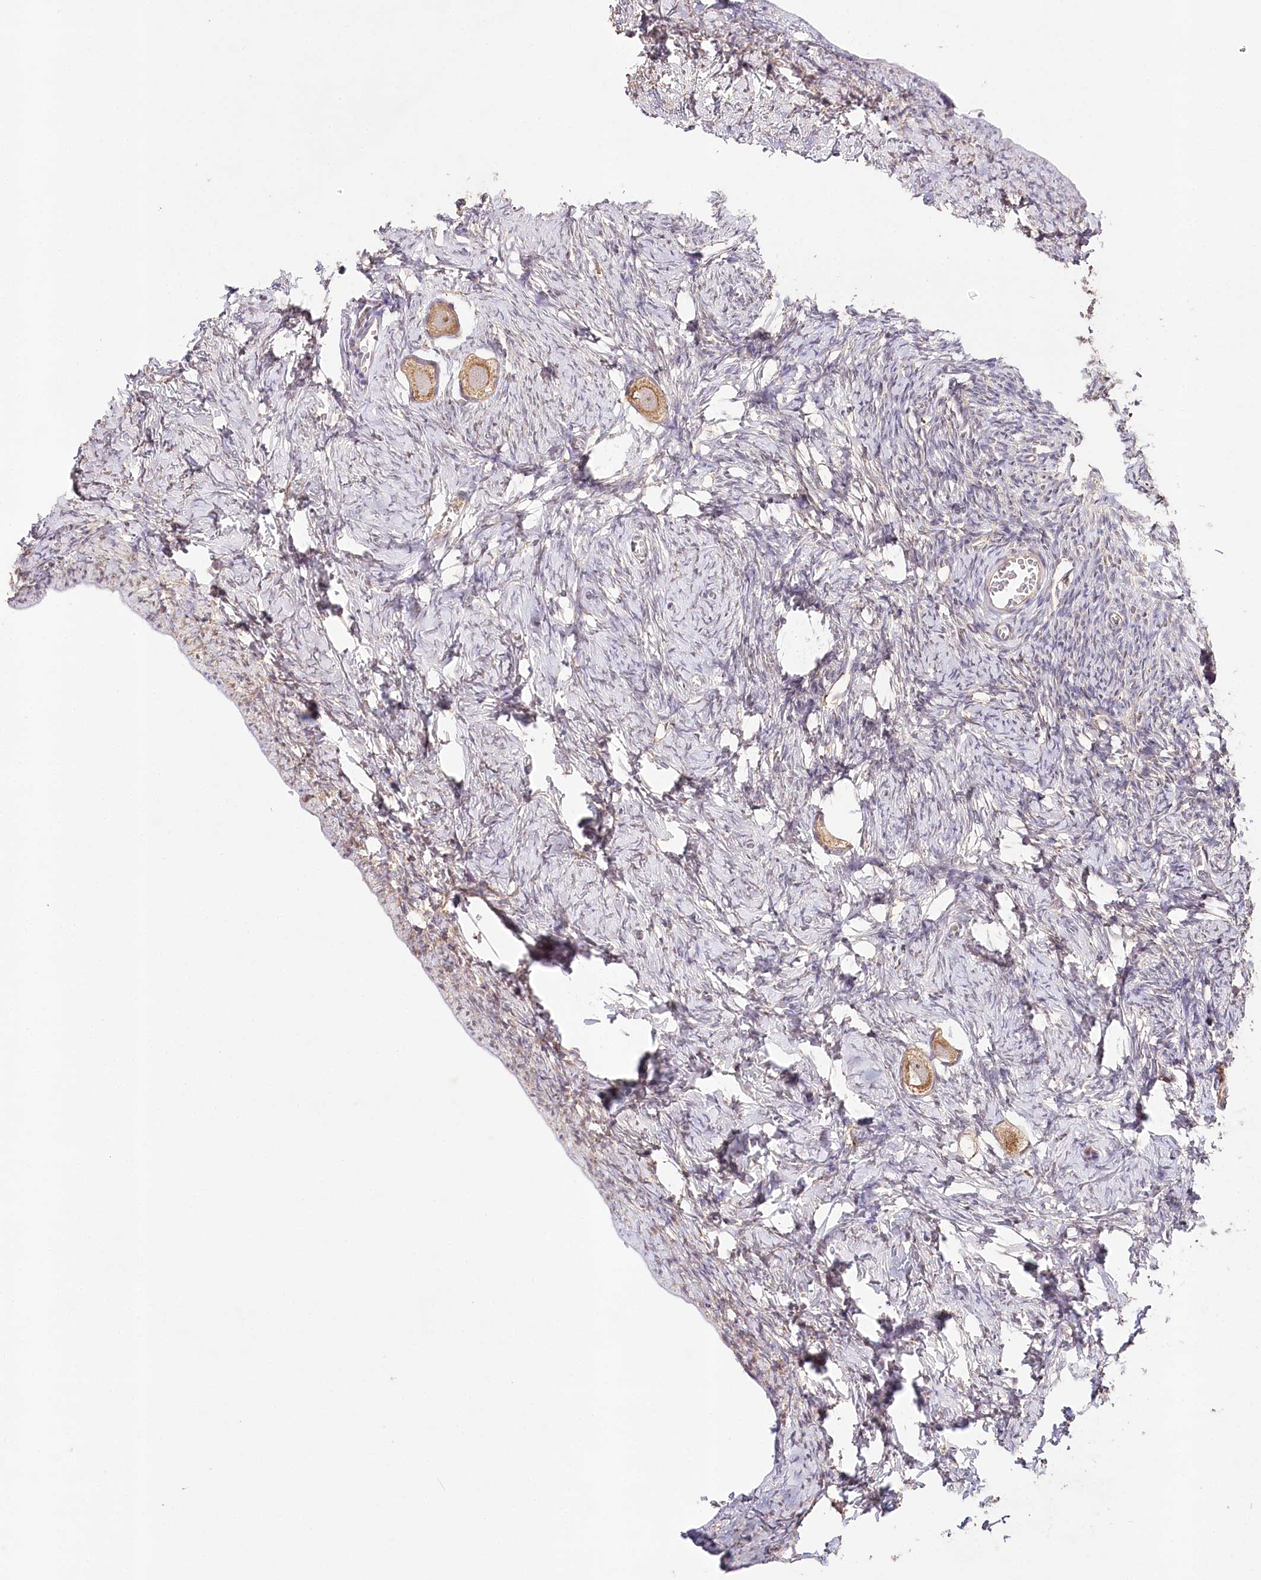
{"staining": {"intensity": "moderate", "quantity": ">75%", "location": "cytoplasmic/membranous,nuclear"}, "tissue": "ovary", "cell_type": "Follicle cells", "image_type": "normal", "snomed": [{"axis": "morphology", "description": "Normal tissue, NOS"}, {"axis": "topography", "description": "Ovary"}], "caption": "DAB (3,3'-diaminobenzidine) immunohistochemical staining of unremarkable ovary displays moderate cytoplasmic/membranous,nuclear protein positivity in approximately >75% of follicle cells.", "gene": "DMXL1", "patient": {"sex": "female", "age": 27}}